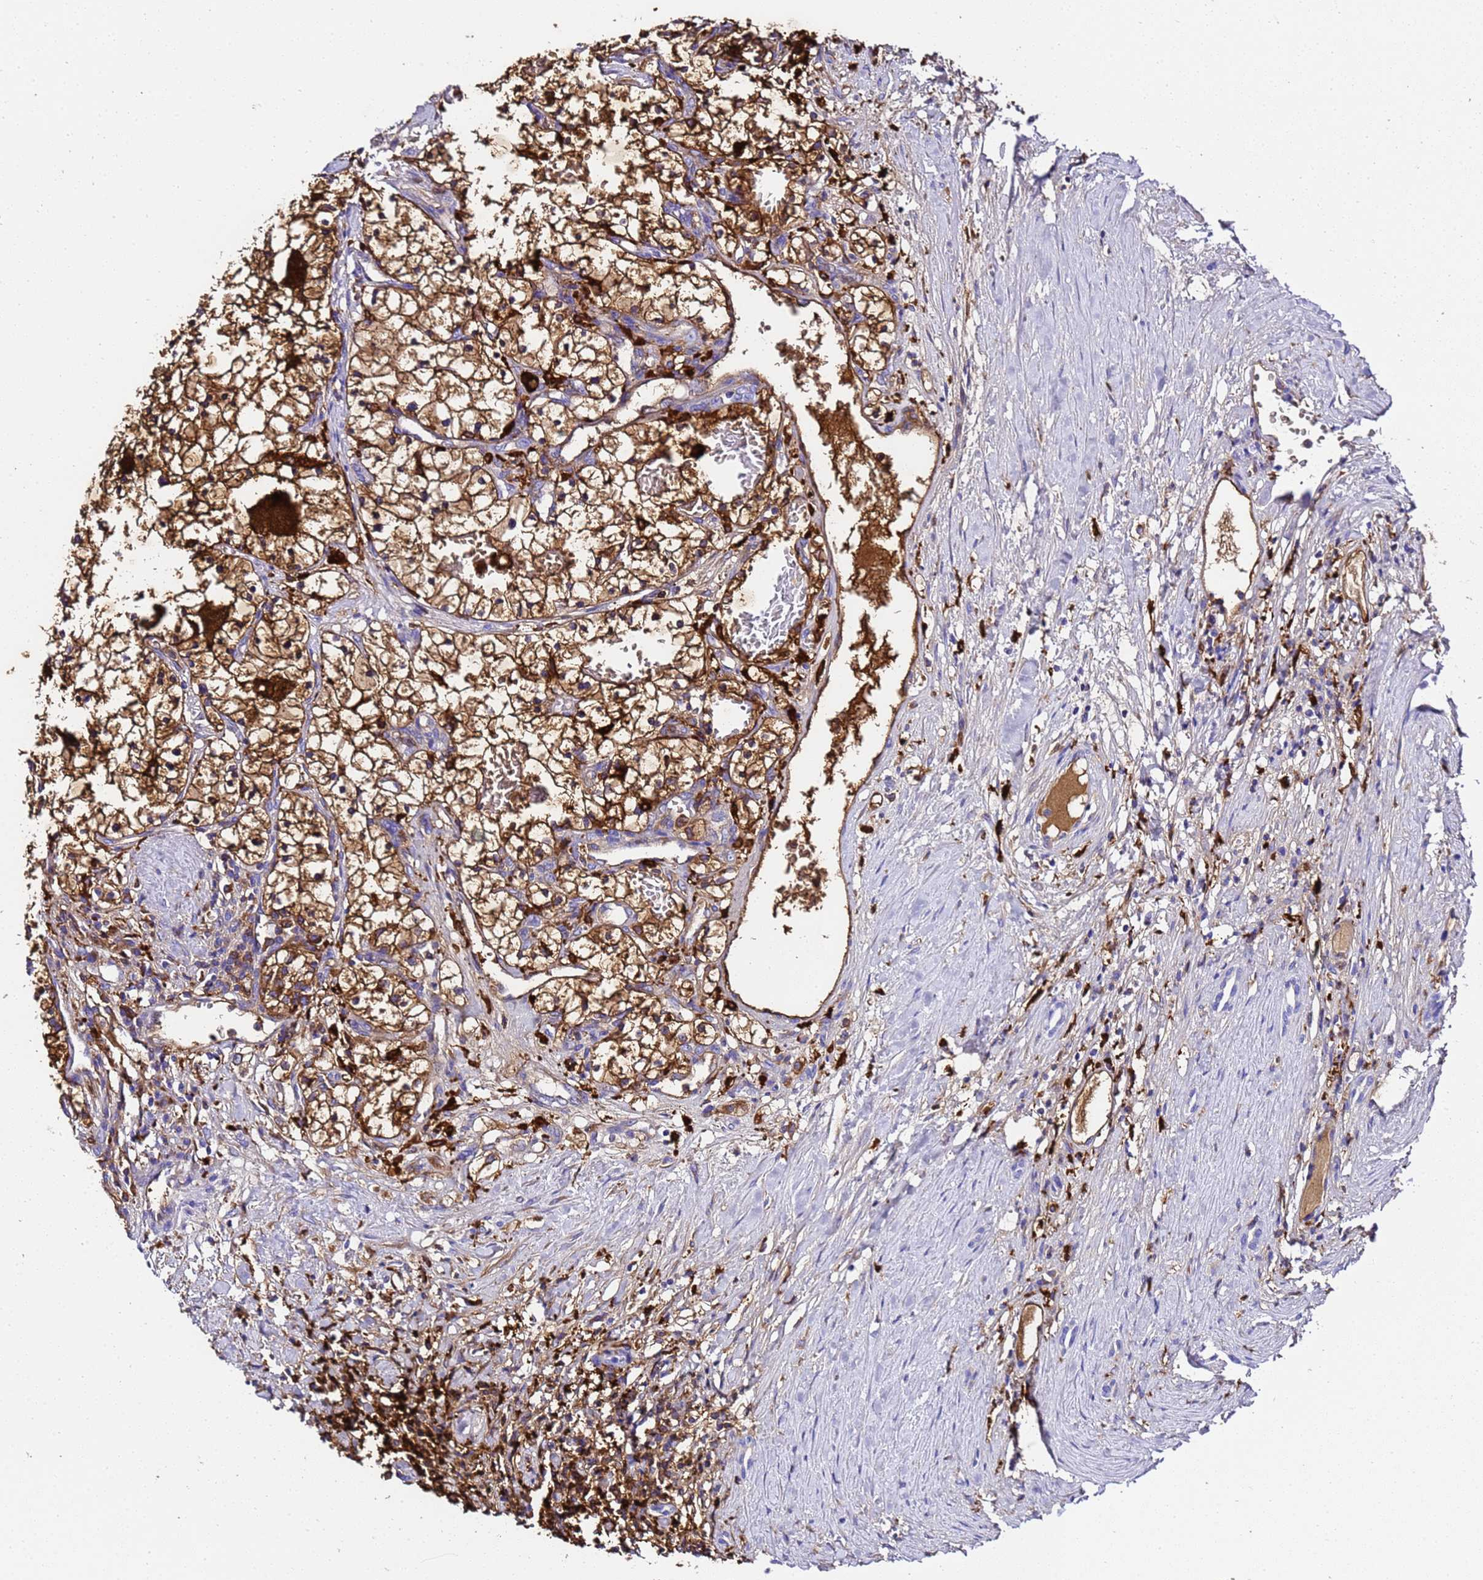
{"staining": {"intensity": "moderate", "quantity": ">75%", "location": "cytoplasmic/membranous"}, "tissue": "renal cancer", "cell_type": "Tumor cells", "image_type": "cancer", "snomed": [{"axis": "morphology", "description": "Normal tissue, NOS"}, {"axis": "morphology", "description": "Adenocarcinoma, NOS"}, {"axis": "topography", "description": "Kidney"}], "caption": "This histopathology image shows immunohistochemistry staining of renal cancer (adenocarcinoma), with medium moderate cytoplasmic/membranous expression in approximately >75% of tumor cells.", "gene": "FTL", "patient": {"sex": "male", "age": 68}}